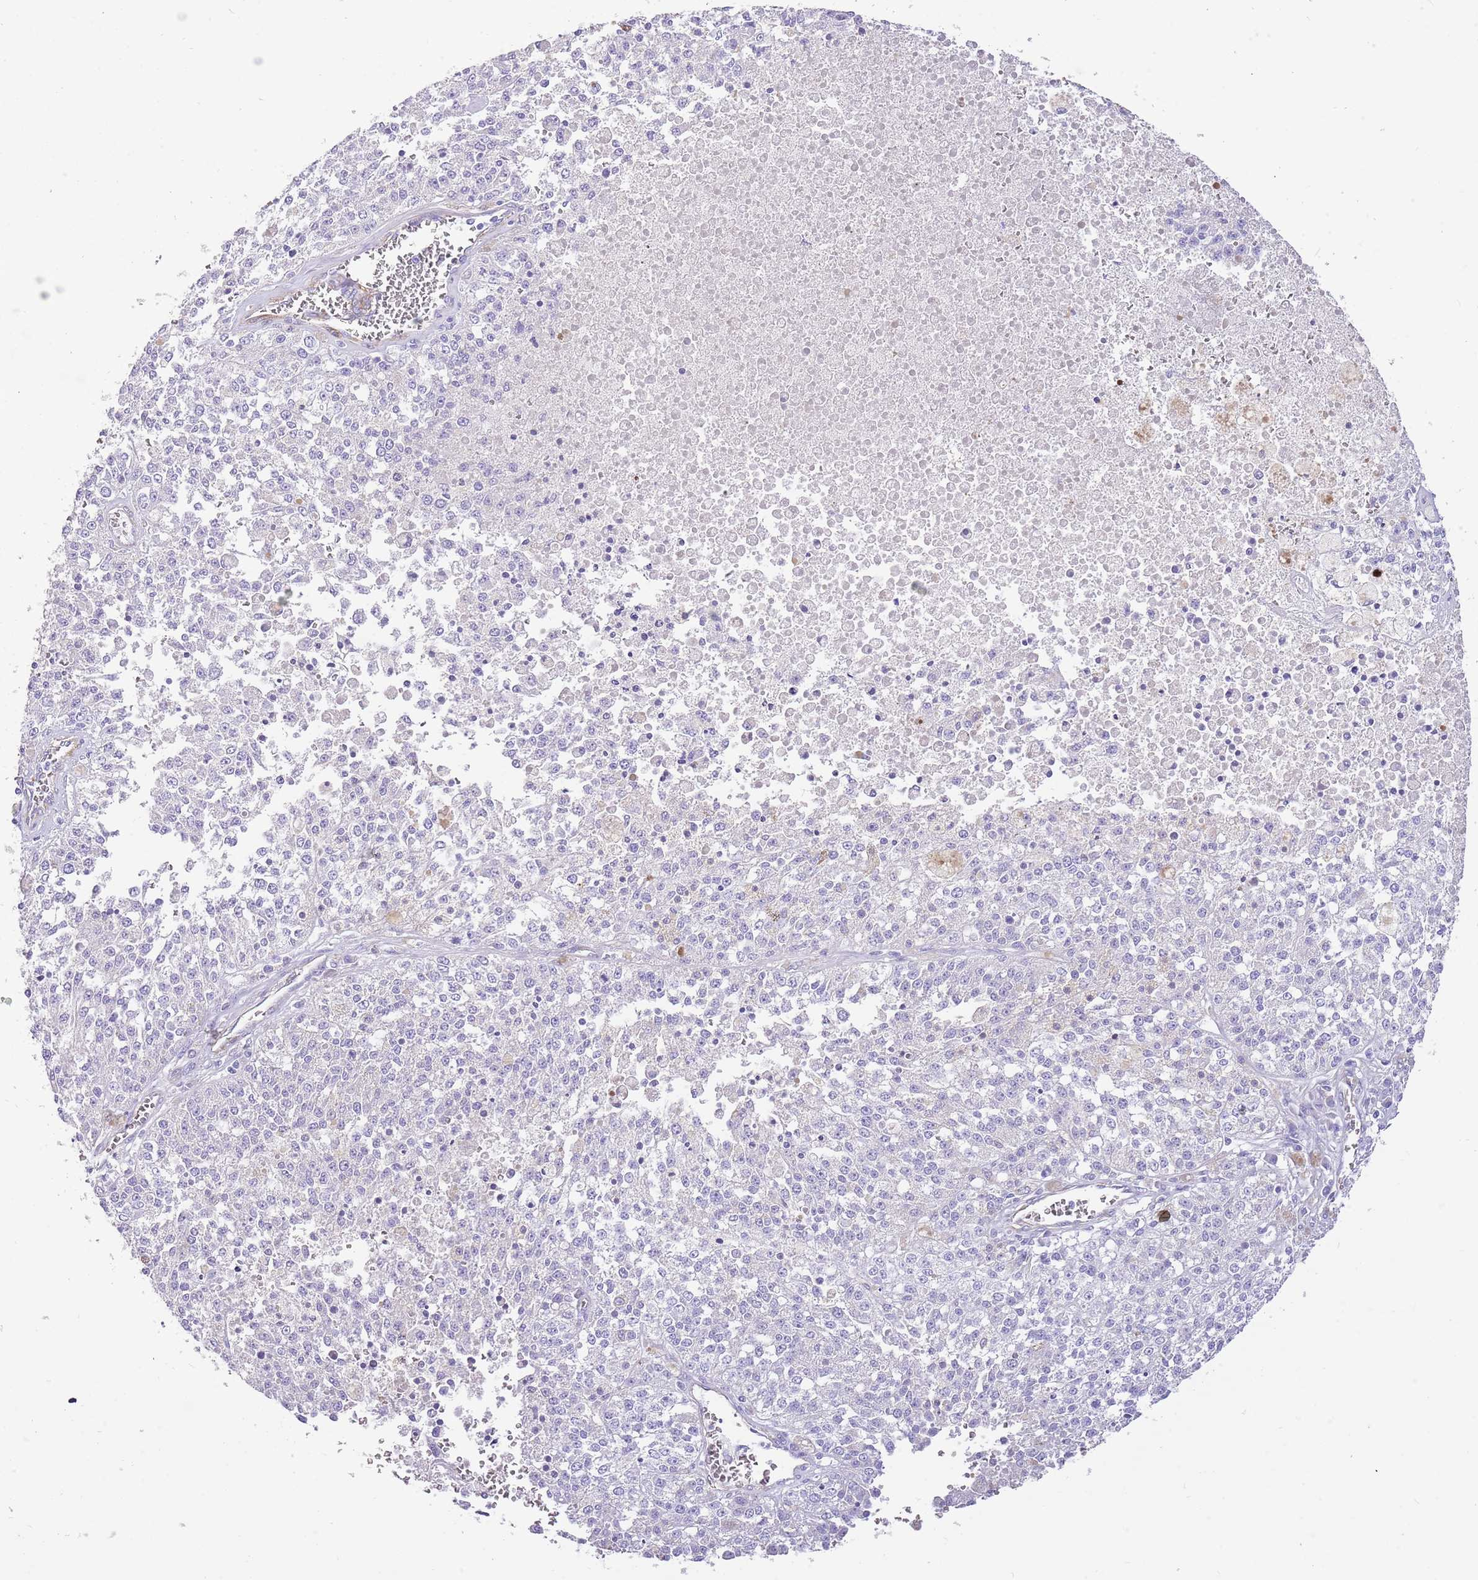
{"staining": {"intensity": "negative", "quantity": "none", "location": "none"}, "tissue": "melanoma", "cell_type": "Tumor cells", "image_type": "cancer", "snomed": [{"axis": "morphology", "description": "Malignant melanoma, NOS"}, {"axis": "topography", "description": "Skin"}], "caption": "Tumor cells are negative for protein expression in human malignant melanoma.", "gene": "SERINC3", "patient": {"sex": "female", "age": 64}}